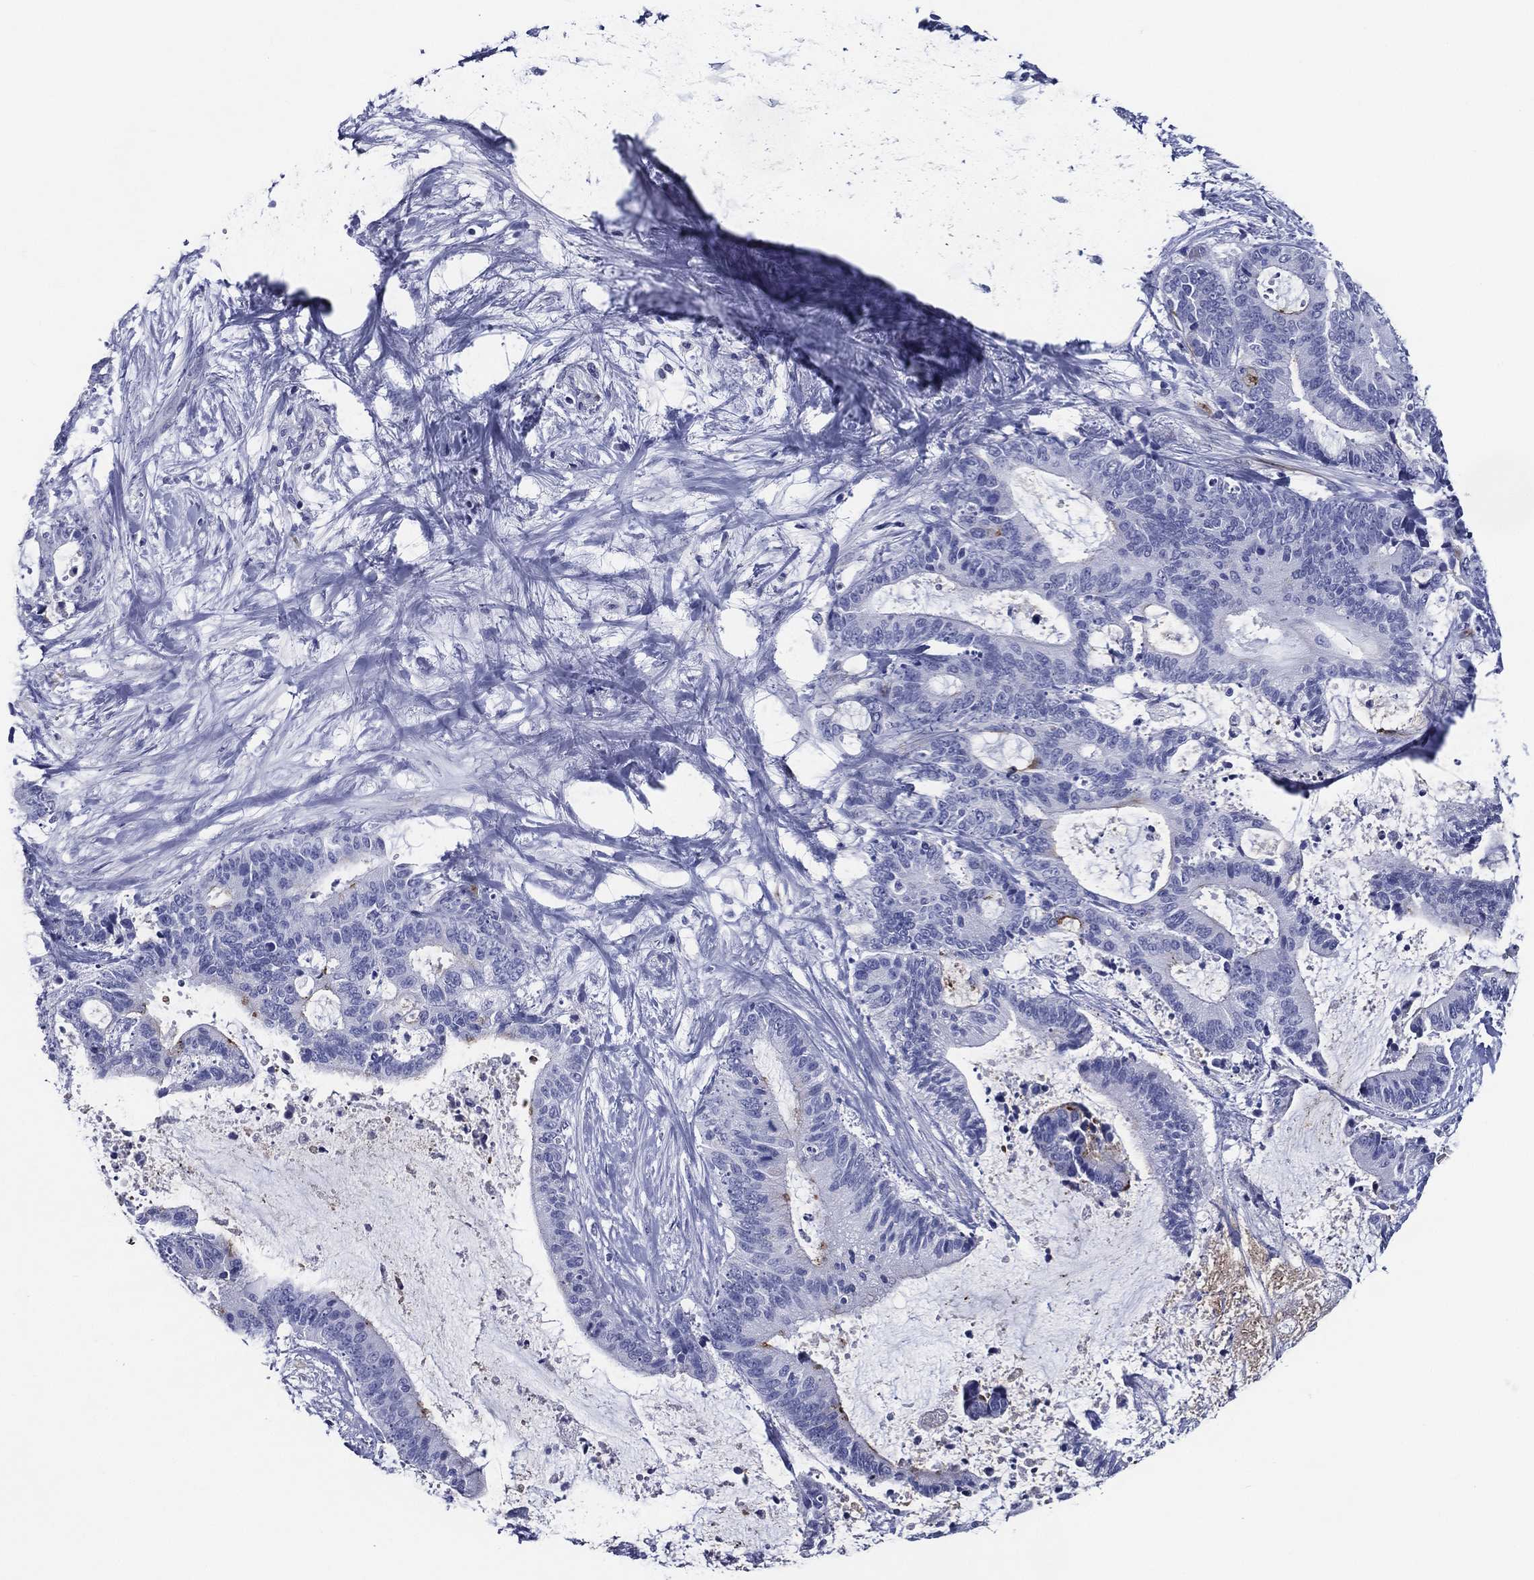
{"staining": {"intensity": "moderate", "quantity": "<25%", "location": "cytoplasmic/membranous"}, "tissue": "liver cancer", "cell_type": "Tumor cells", "image_type": "cancer", "snomed": [{"axis": "morphology", "description": "Cholangiocarcinoma"}, {"axis": "topography", "description": "Liver"}], "caption": "A micrograph of liver cancer (cholangiocarcinoma) stained for a protein reveals moderate cytoplasmic/membranous brown staining in tumor cells. Nuclei are stained in blue.", "gene": "ACE2", "patient": {"sex": "female", "age": 73}}